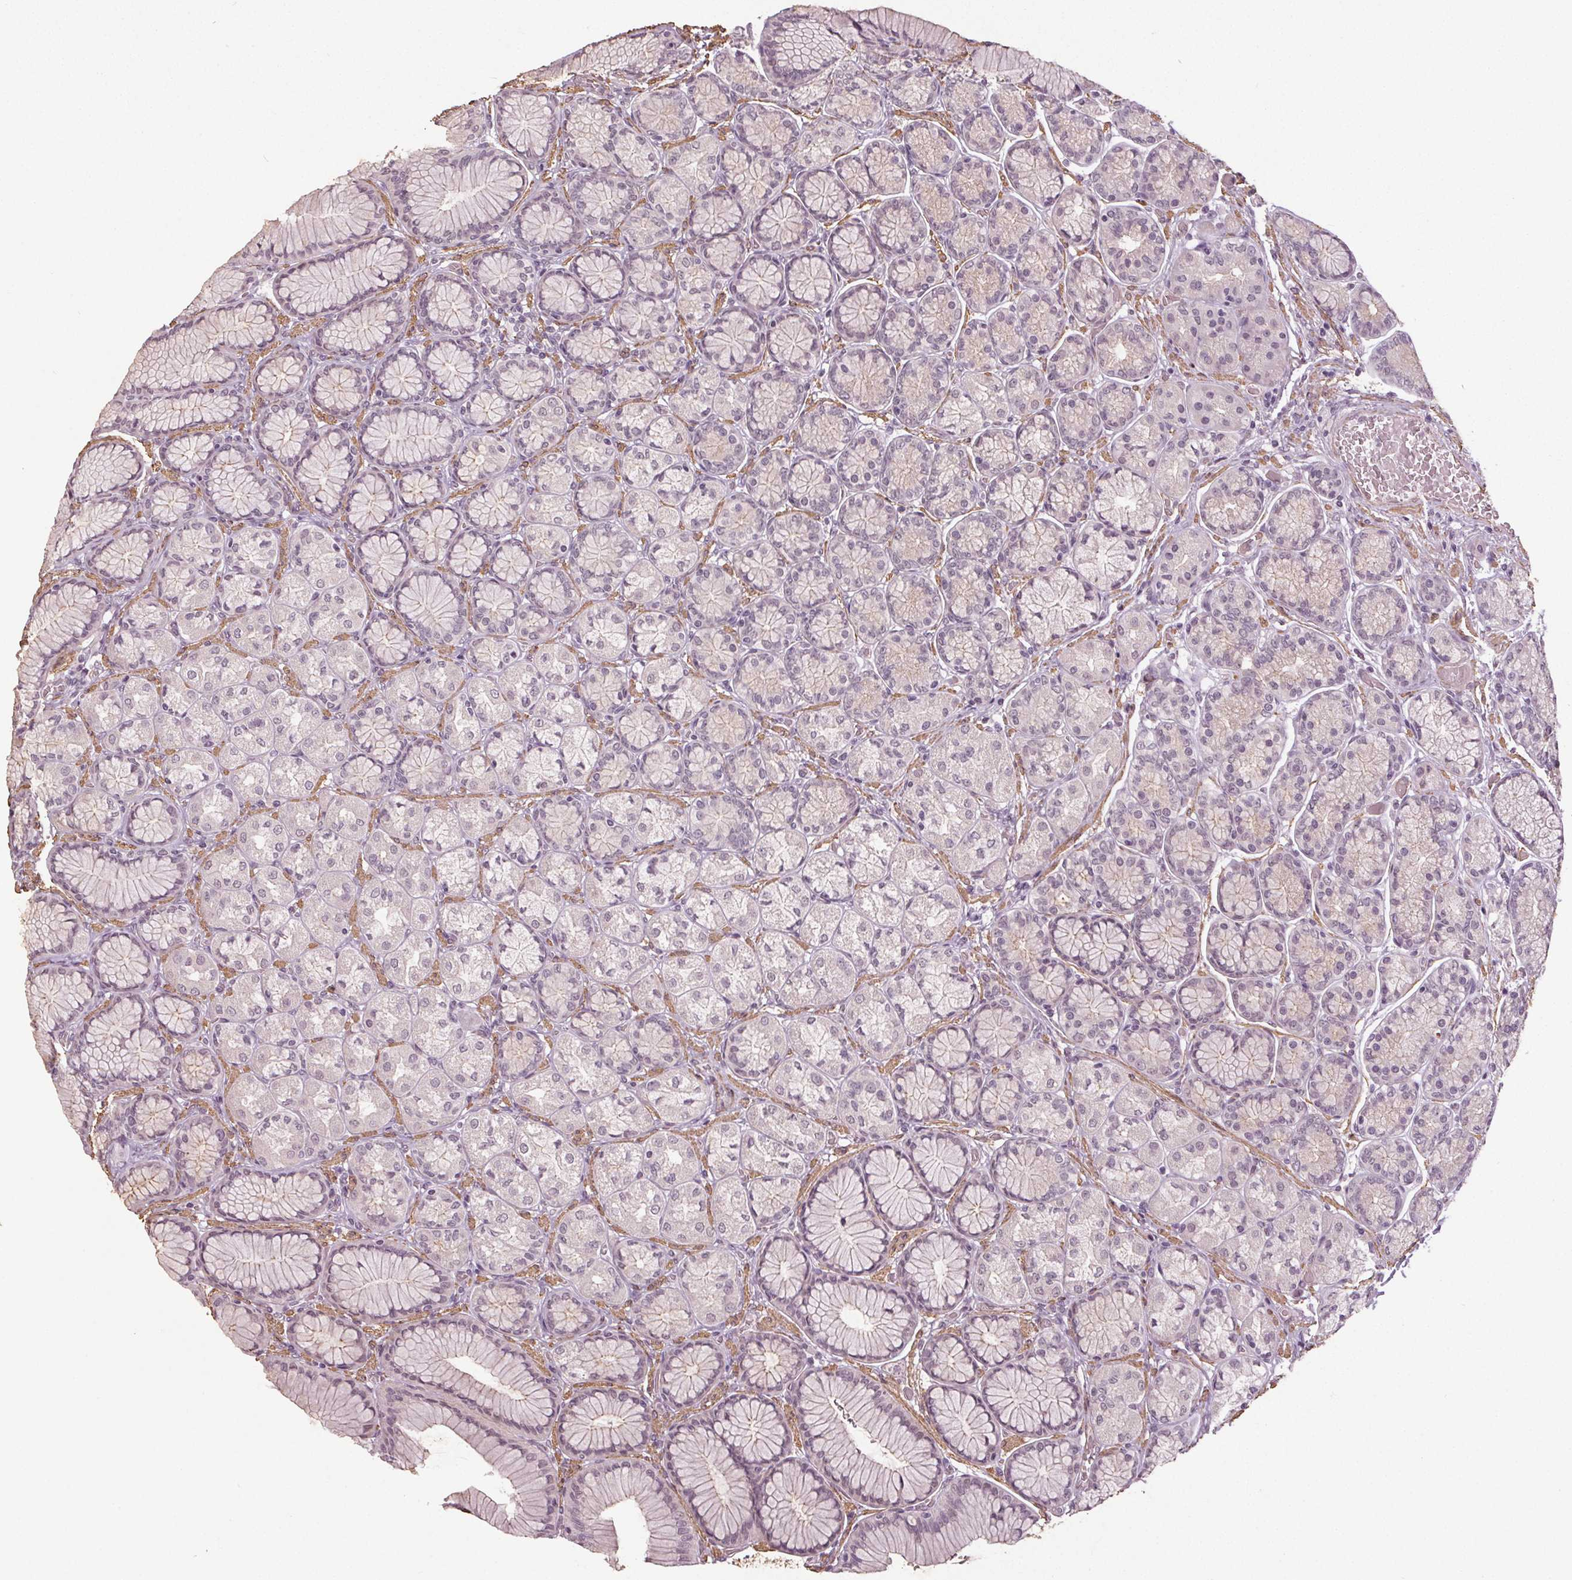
{"staining": {"intensity": "negative", "quantity": "none", "location": "none"}, "tissue": "stomach", "cell_type": "Glandular cells", "image_type": "normal", "snomed": [{"axis": "morphology", "description": "Normal tissue, NOS"}, {"axis": "morphology", "description": "Adenocarcinoma, NOS"}, {"axis": "morphology", "description": "Adenocarcinoma, High grade"}, {"axis": "topography", "description": "Stomach, upper"}, {"axis": "topography", "description": "Stomach"}], "caption": "Immunohistochemistry (IHC) histopathology image of normal stomach: stomach stained with DAB (3,3'-diaminobenzidine) shows no significant protein expression in glandular cells.", "gene": "PKP1", "patient": {"sex": "female", "age": 65}}